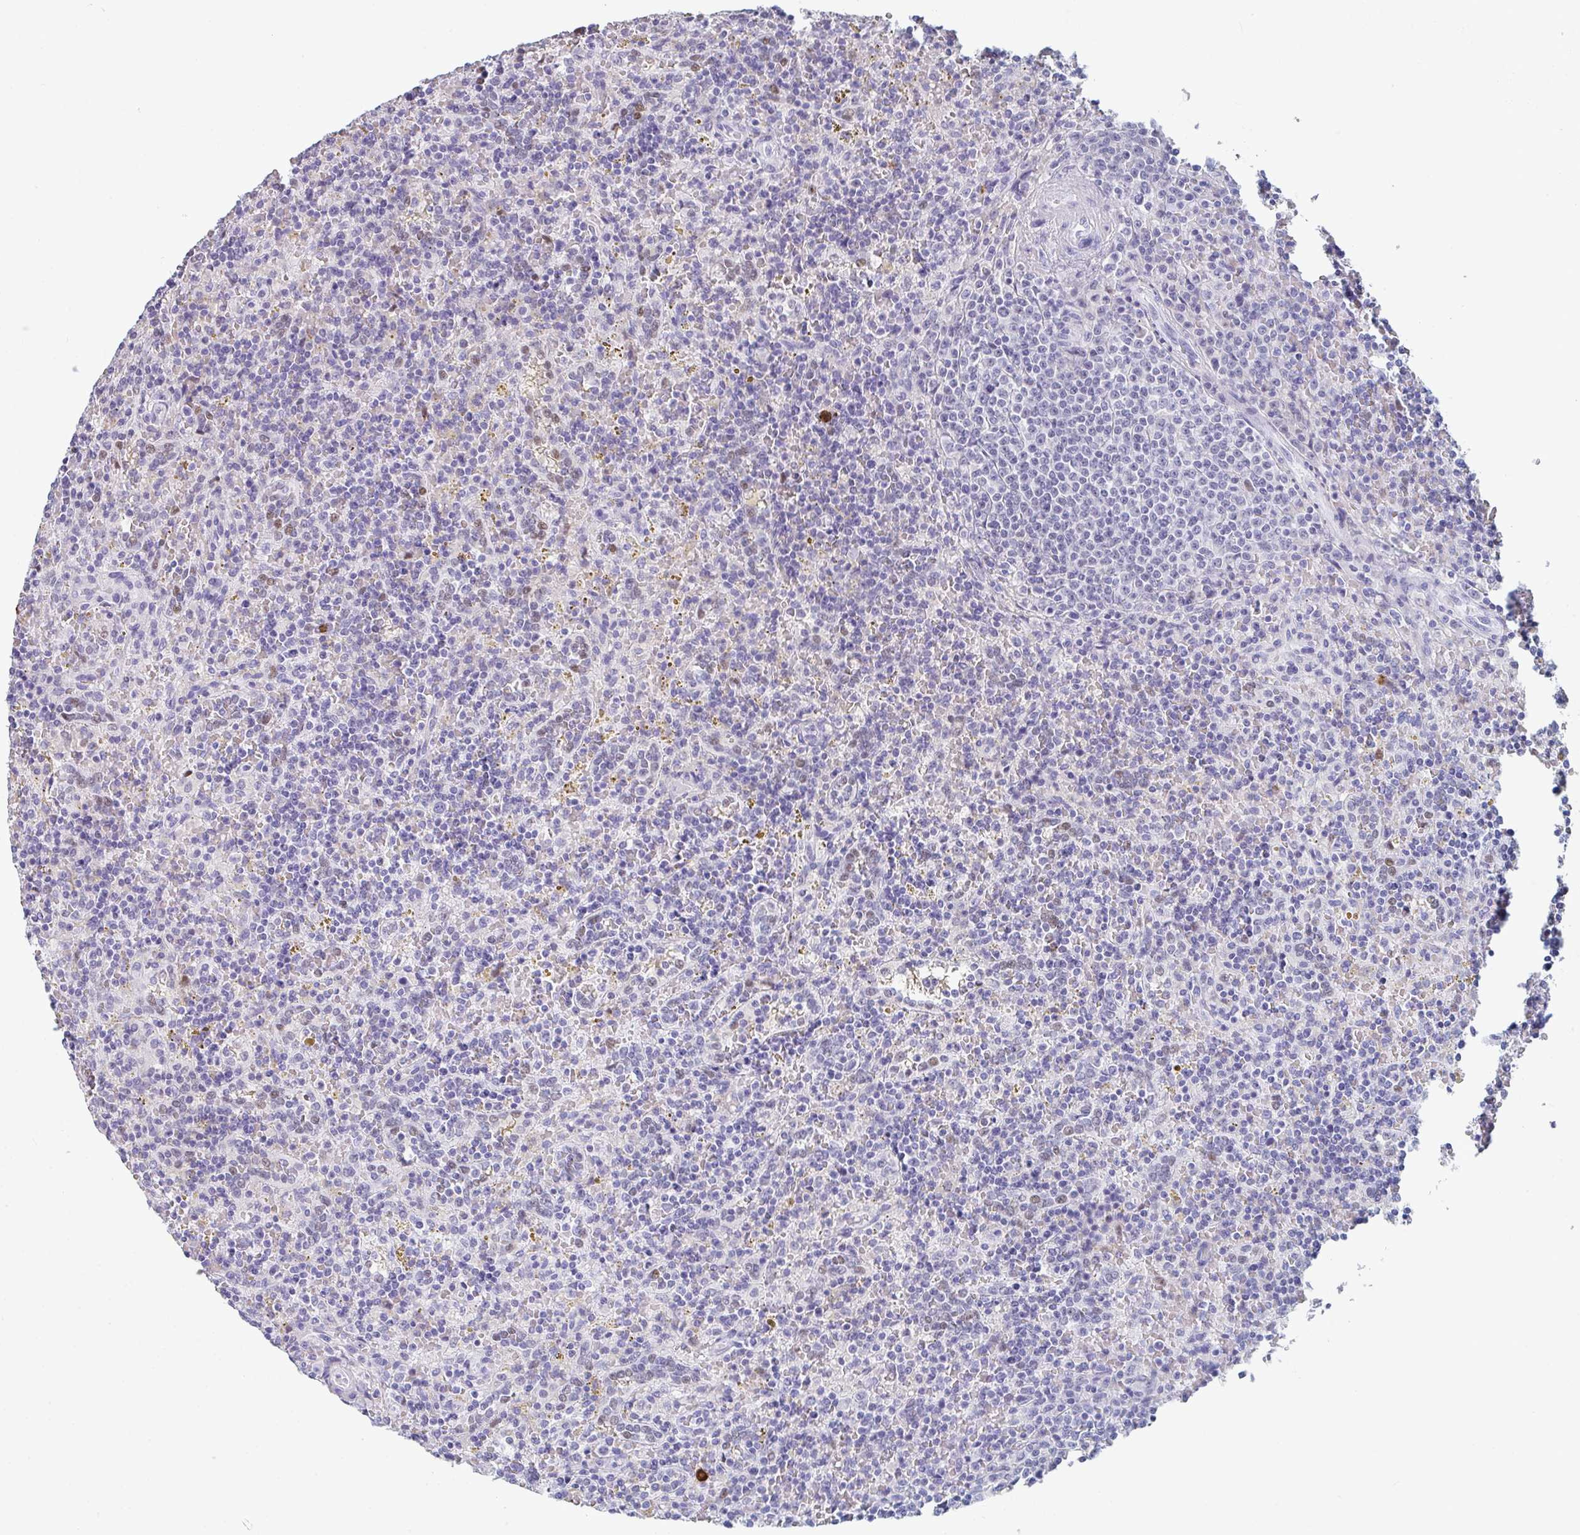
{"staining": {"intensity": "negative", "quantity": "none", "location": "none"}, "tissue": "lymphoma", "cell_type": "Tumor cells", "image_type": "cancer", "snomed": [{"axis": "morphology", "description": "Malignant lymphoma, non-Hodgkin's type, Low grade"}, {"axis": "topography", "description": "Spleen"}], "caption": "Low-grade malignant lymphoma, non-Hodgkin's type was stained to show a protein in brown. There is no significant positivity in tumor cells.", "gene": "RUBCN", "patient": {"sex": "male", "age": 67}}